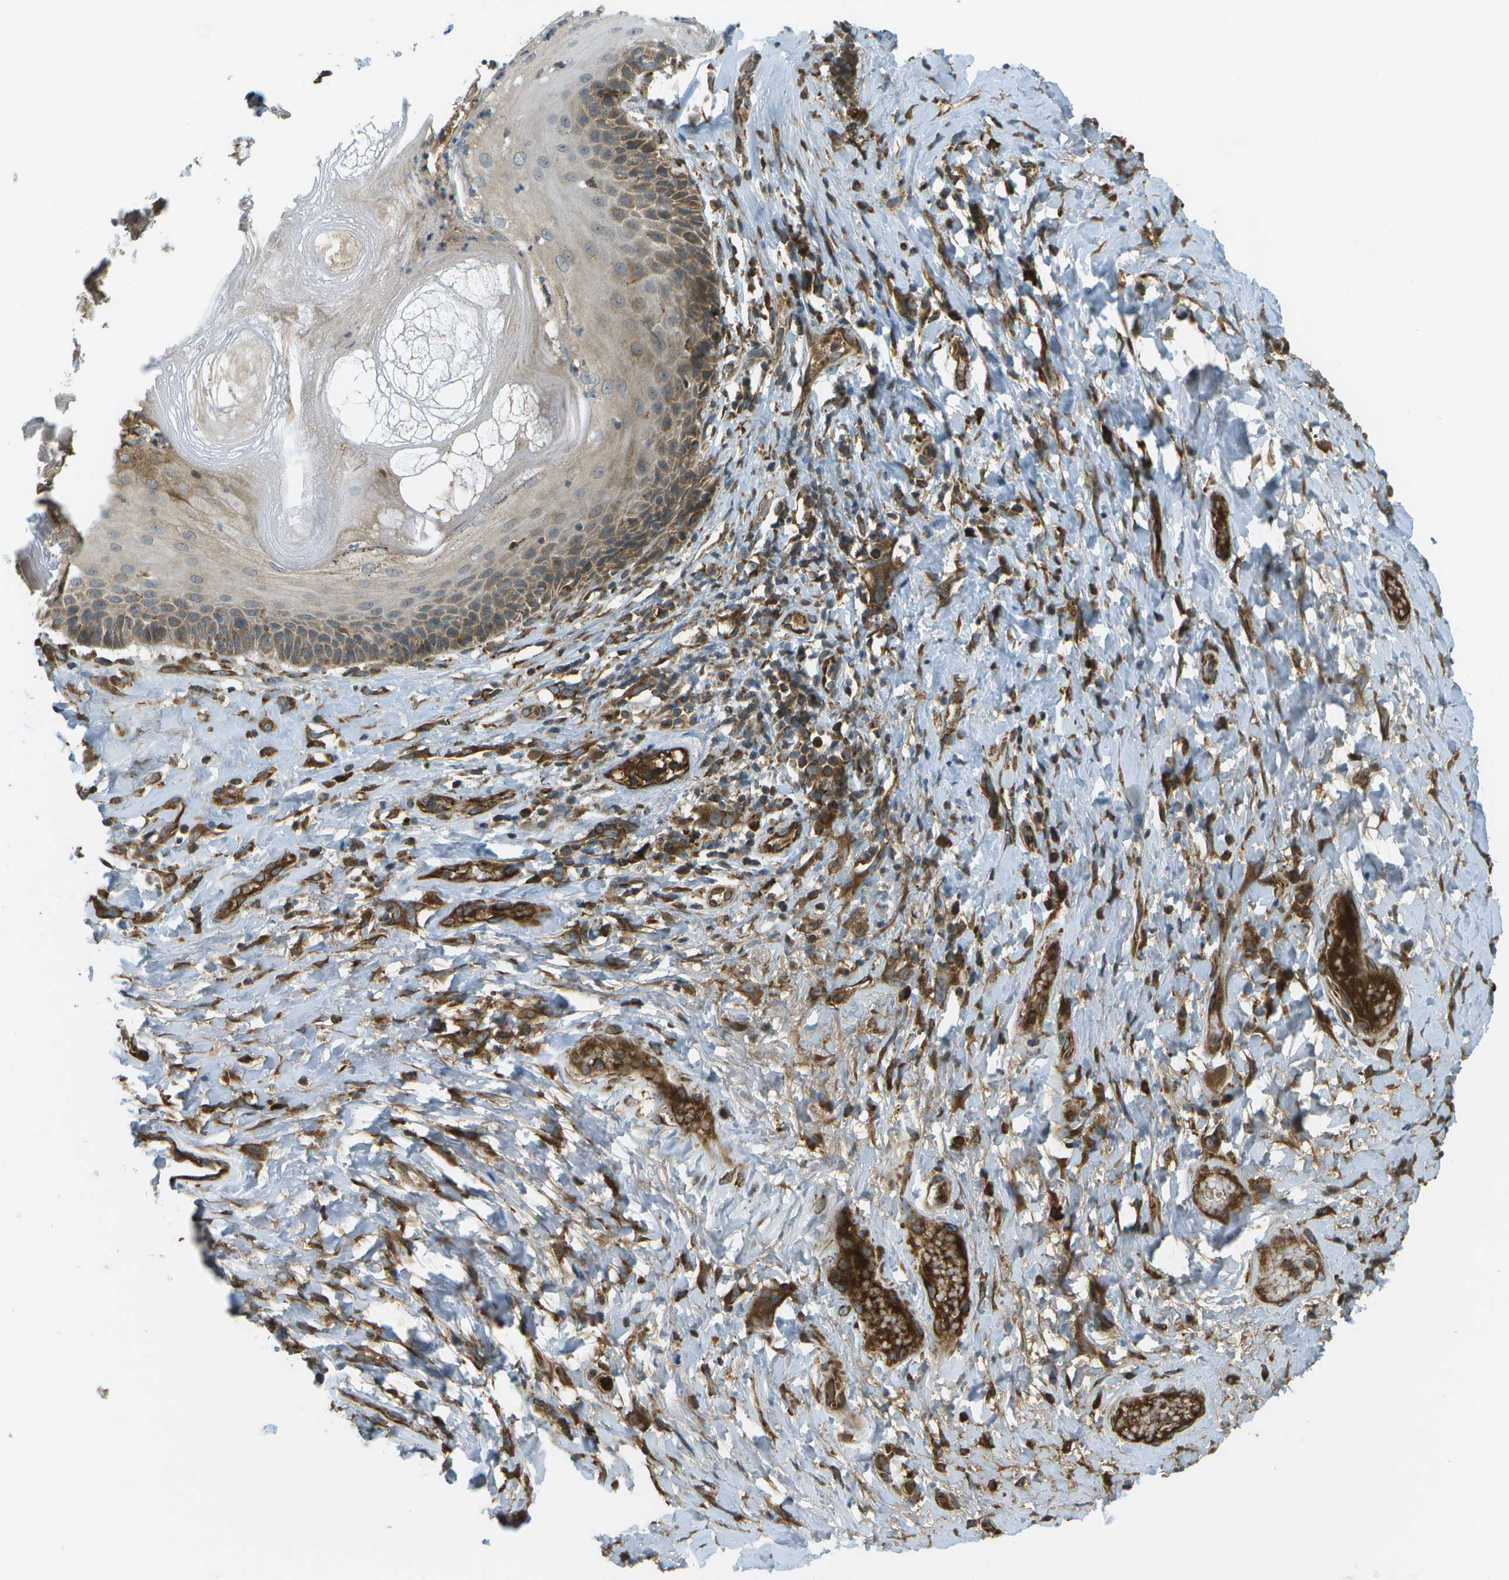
{"staining": {"intensity": "moderate", "quantity": "25%-75%", "location": "cytoplasmic/membranous"}, "tissue": "skin", "cell_type": "Epidermal cells", "image_type": "normal", "snomed": [{"axis": "morphology", "description": "Normal tissue, NOS"}, {"axis": "topography", "description": "Anal"}], "caption": "IHC of normal skin reveals medium levels of moderate cytoplasmic/membranous expression in about 25%-75% of epidermal cells.", "gene": "USP30", "patient": {"sex": "male", "age": 69}}